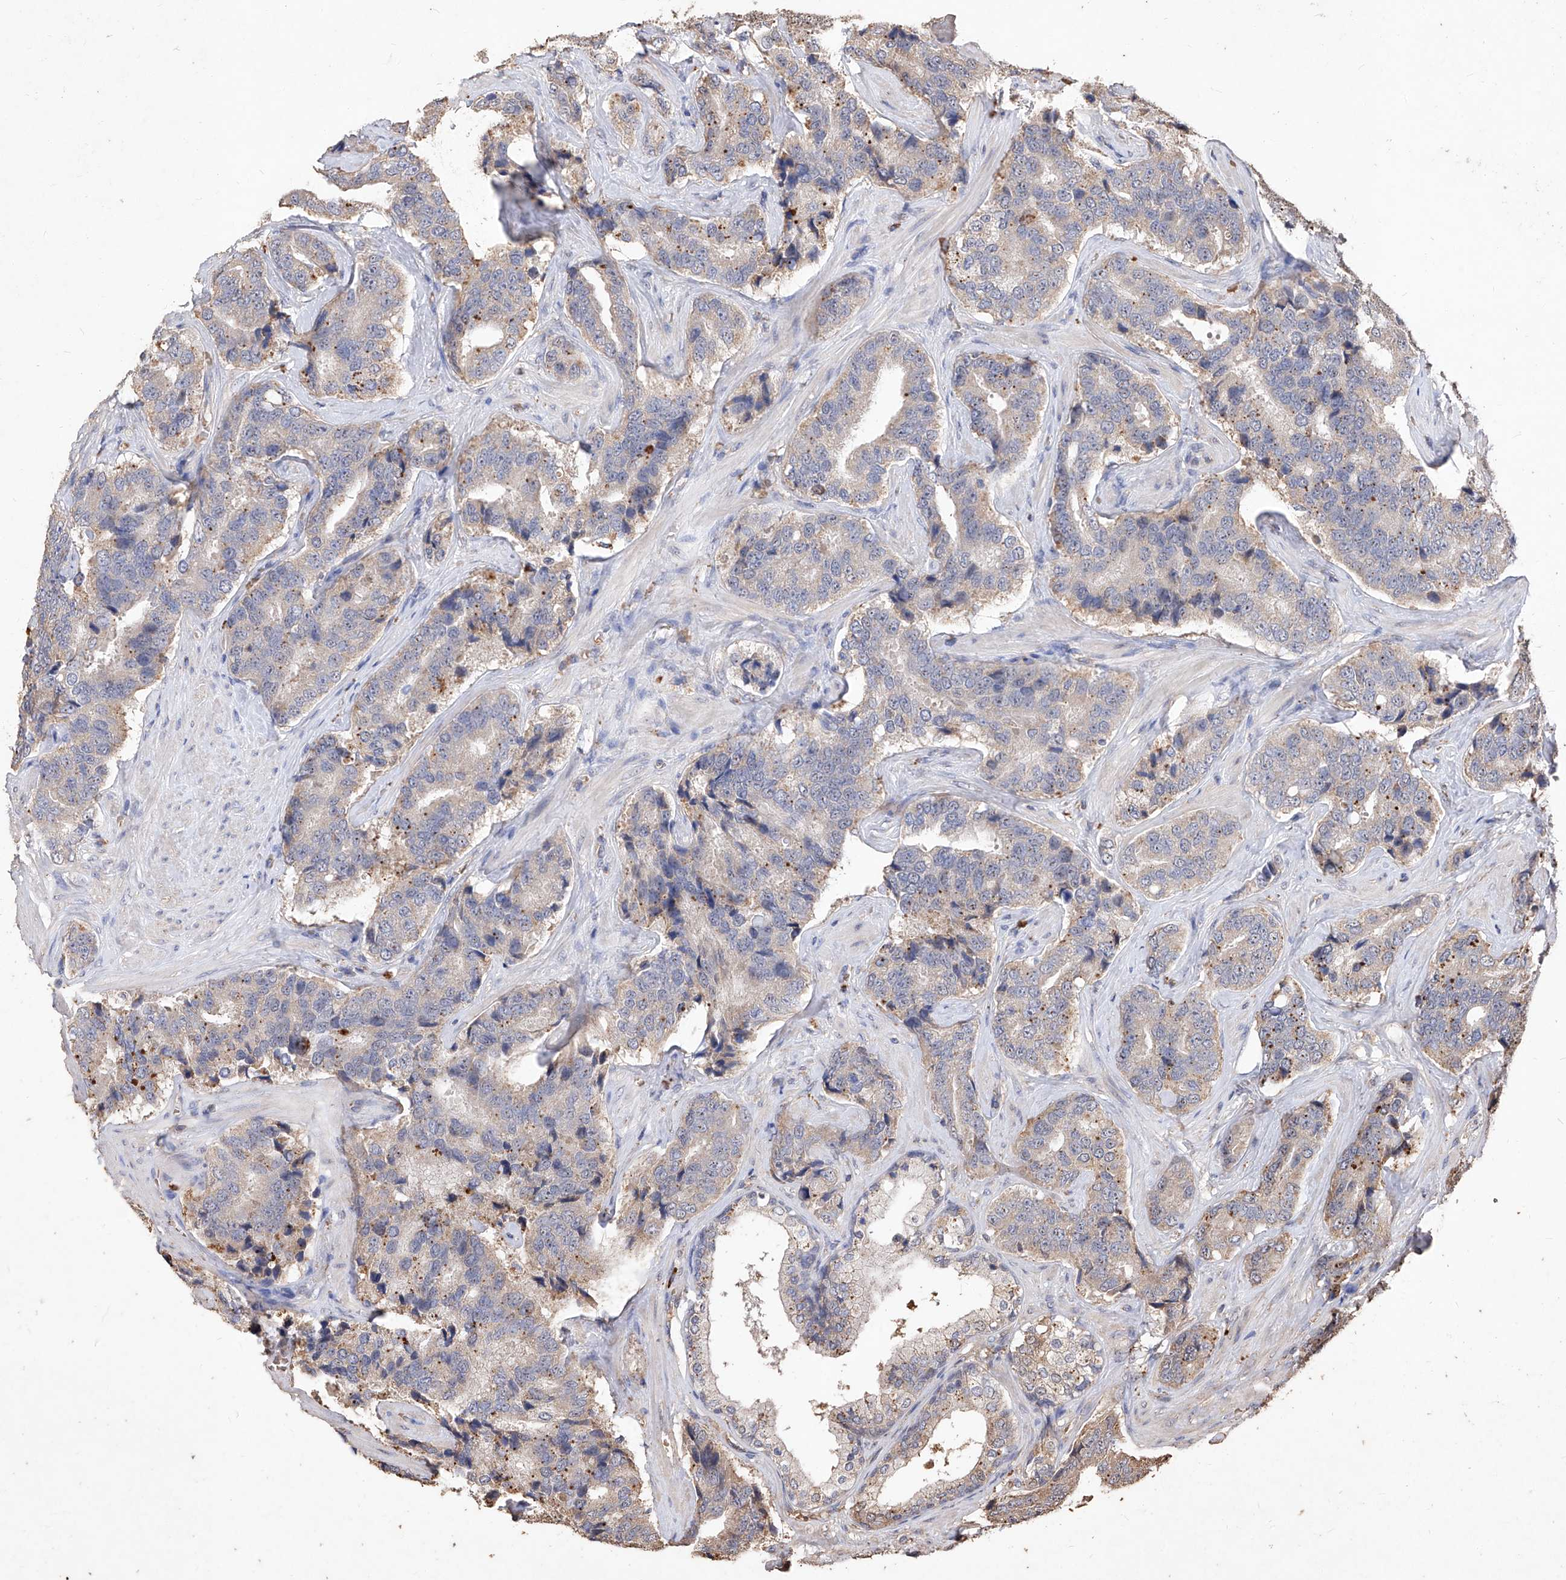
{"staining": {"intensity": "moderate", "quantity": ">75%", "location": "cytoplasmic/membranous"}, "tissue": "prostate cancer", "cell_type": "Tumor cells", "image_type": "cancer", "snomed": [{"axis": "morphology", "description": "Adenocarcinoma, High grade"}, {"axis": "topography", "description": "Prostate"}], "caption": "Human prostate cancer stained with a brown dye demonstrates moderate cytoplasmic/membranous positive positivity in approximately >75% of tumor cells.", "gene": "EML1", "patient": {"sex": "male", "age": 60}}